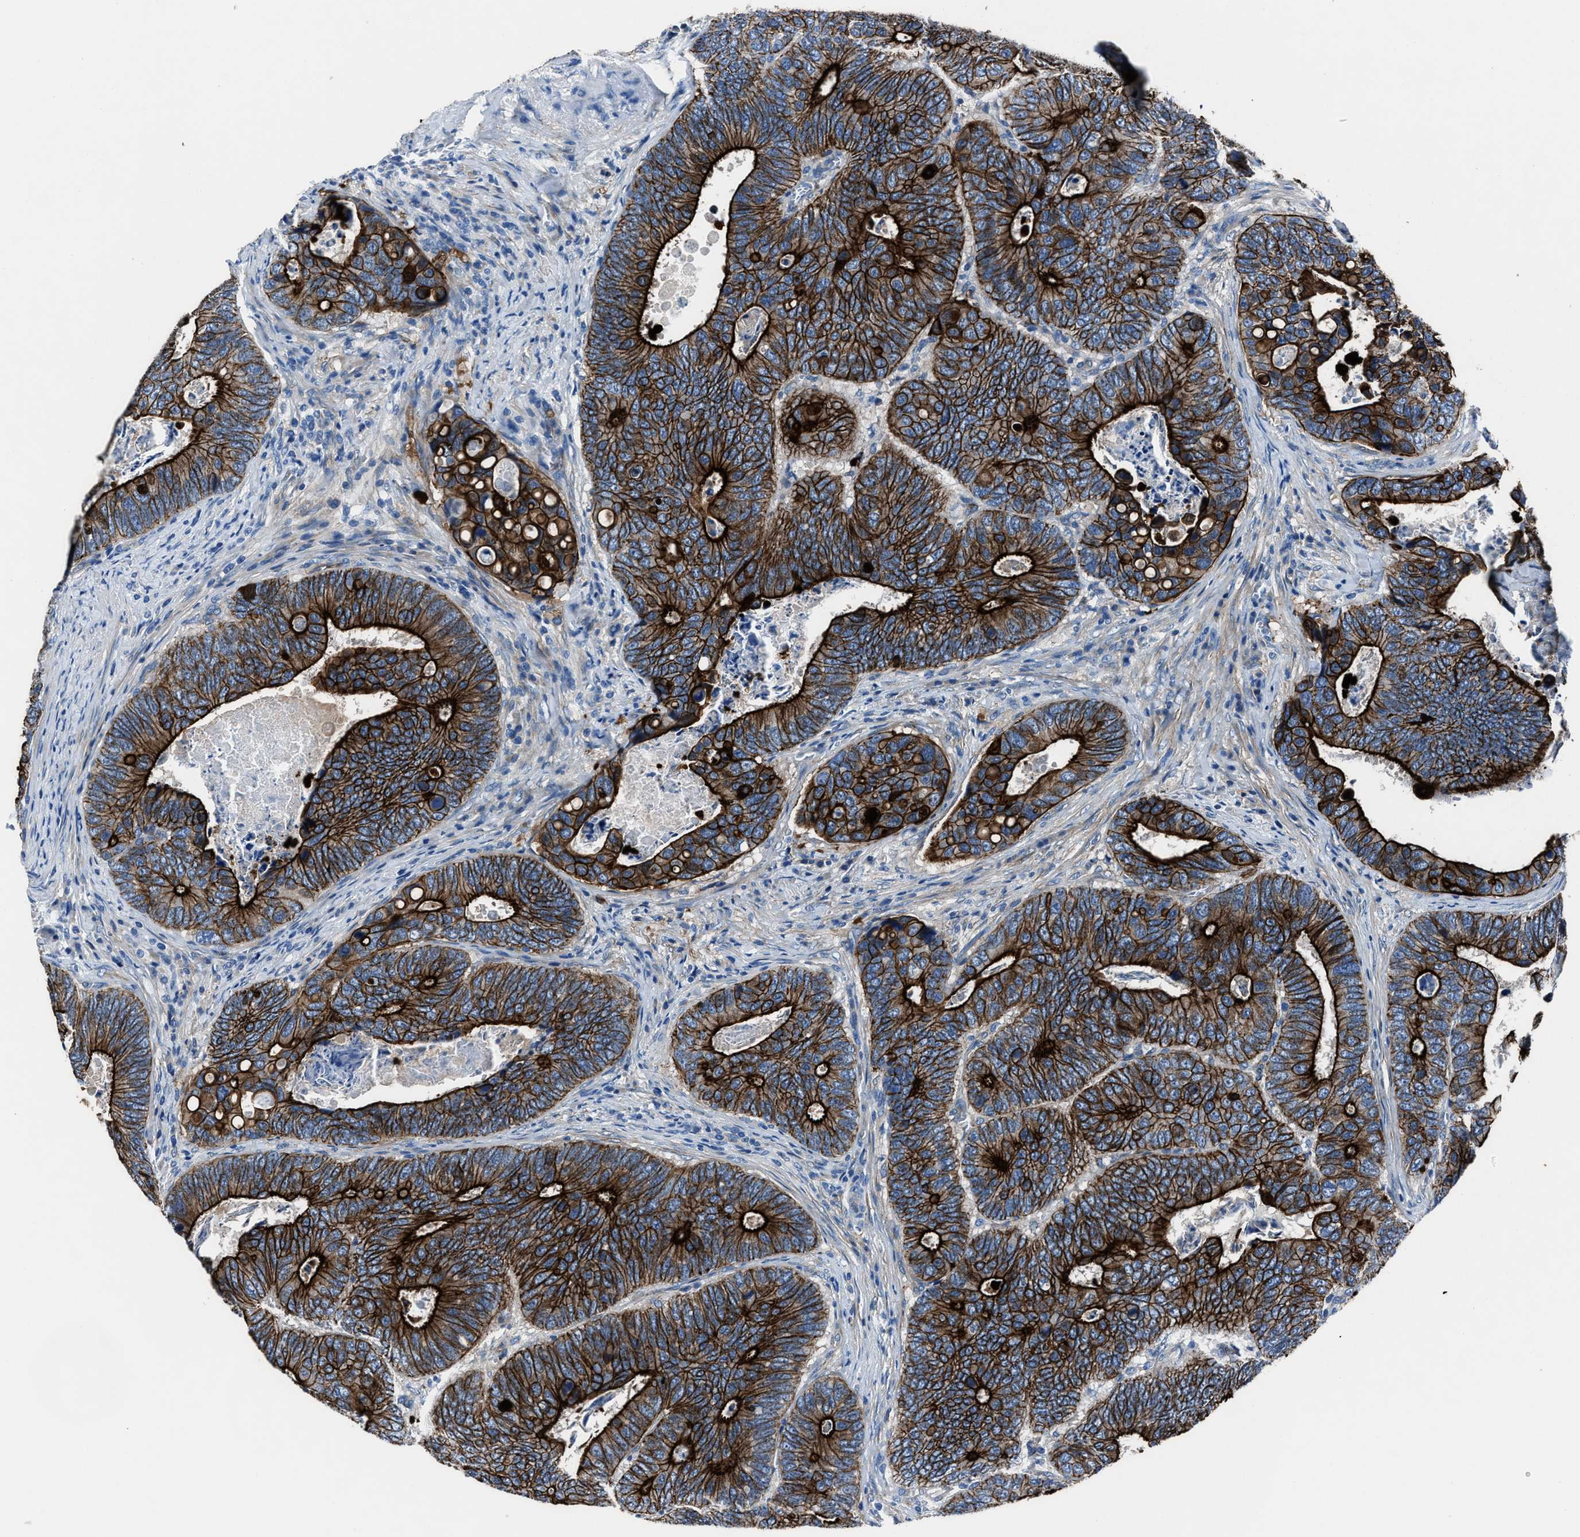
{"staining": {"intensity": "strong", "quantity": ">75%", "location": "cytoplasmic/membranous"}, "tissue": "colorectal cancer", "cell_type": "Tumor cells", "image_type": "cancer", "snomed": [{"axis": "morphology", "description": "Inflammation, NOS"}, {"axis": "morphology", "description": "Adenocarcinoma, NOS"}, {"axis": "topography", "description": "Colon"}], "caption": "Protein analysis of colorectal cancer (adenocarcinoma) tissue demonstrates strong cytoplasmic/membranous positivity in approximately >75% of tumor cells. The protein of interest is shown in brown color, while the nuclei are stained blue.", "gene": "LMO7", "patient": {"sex": "male", "age": 72}}